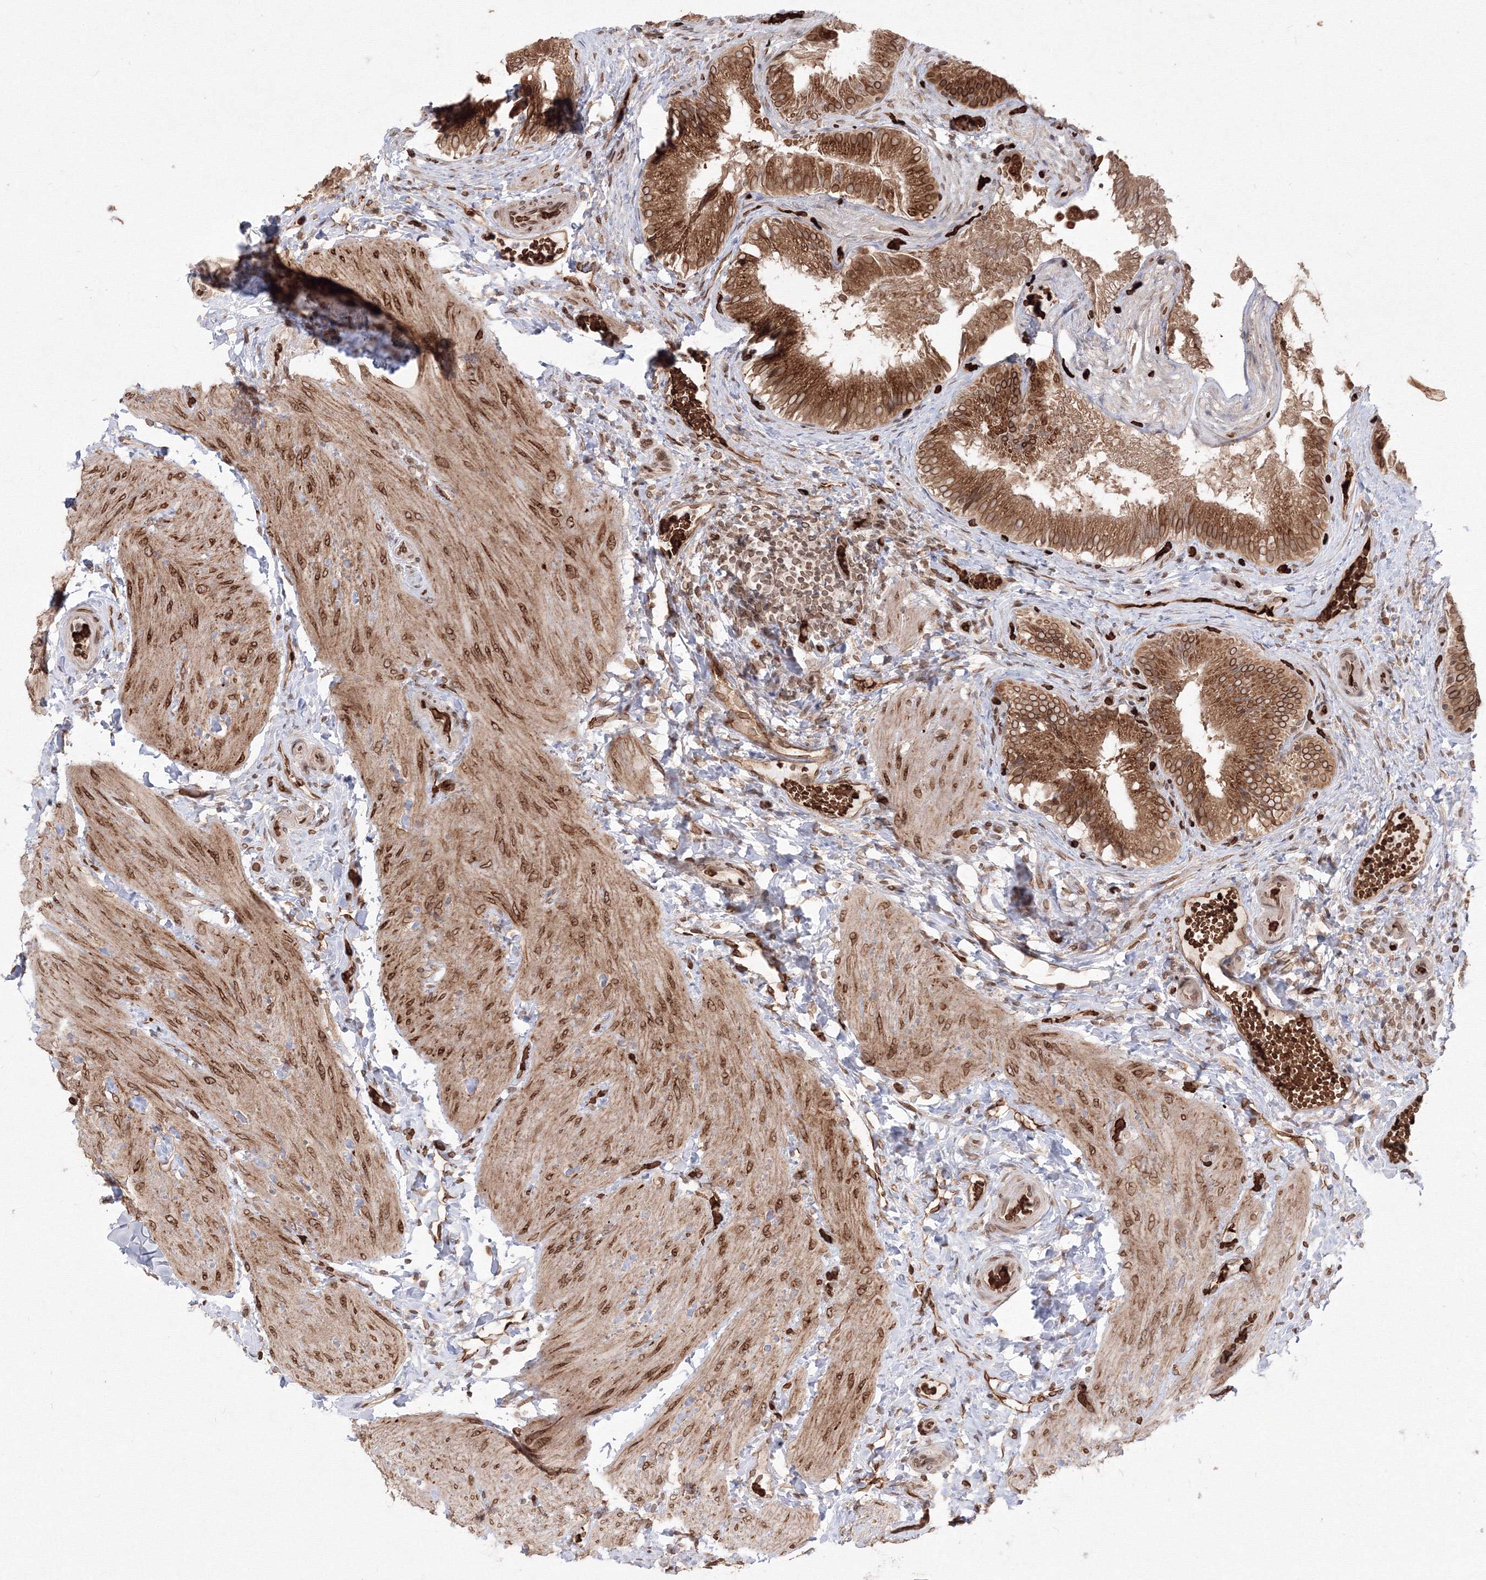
{"staining": {"intensity": "strong", "quantity": "25%-75%", "location": "cytoplasmic/membranous,nuclear"}, "tissue": "gallbladder", "cell_type": "Glandular cells", "image_type": "normal", "snomed": [{"axis": "morphology", "description": "Normal tissue, NOS"}, {"axis": "topography", "description": "Gallbladder"}], "caption": "Glandular cells demonstrate strong cytoplasmic/membranous,nuclear positivity in about 25%-75% of cells in unremarkable gallbladder.", "gene": "DNAJB2", "patient": {"sex": "female", "age": 30}}